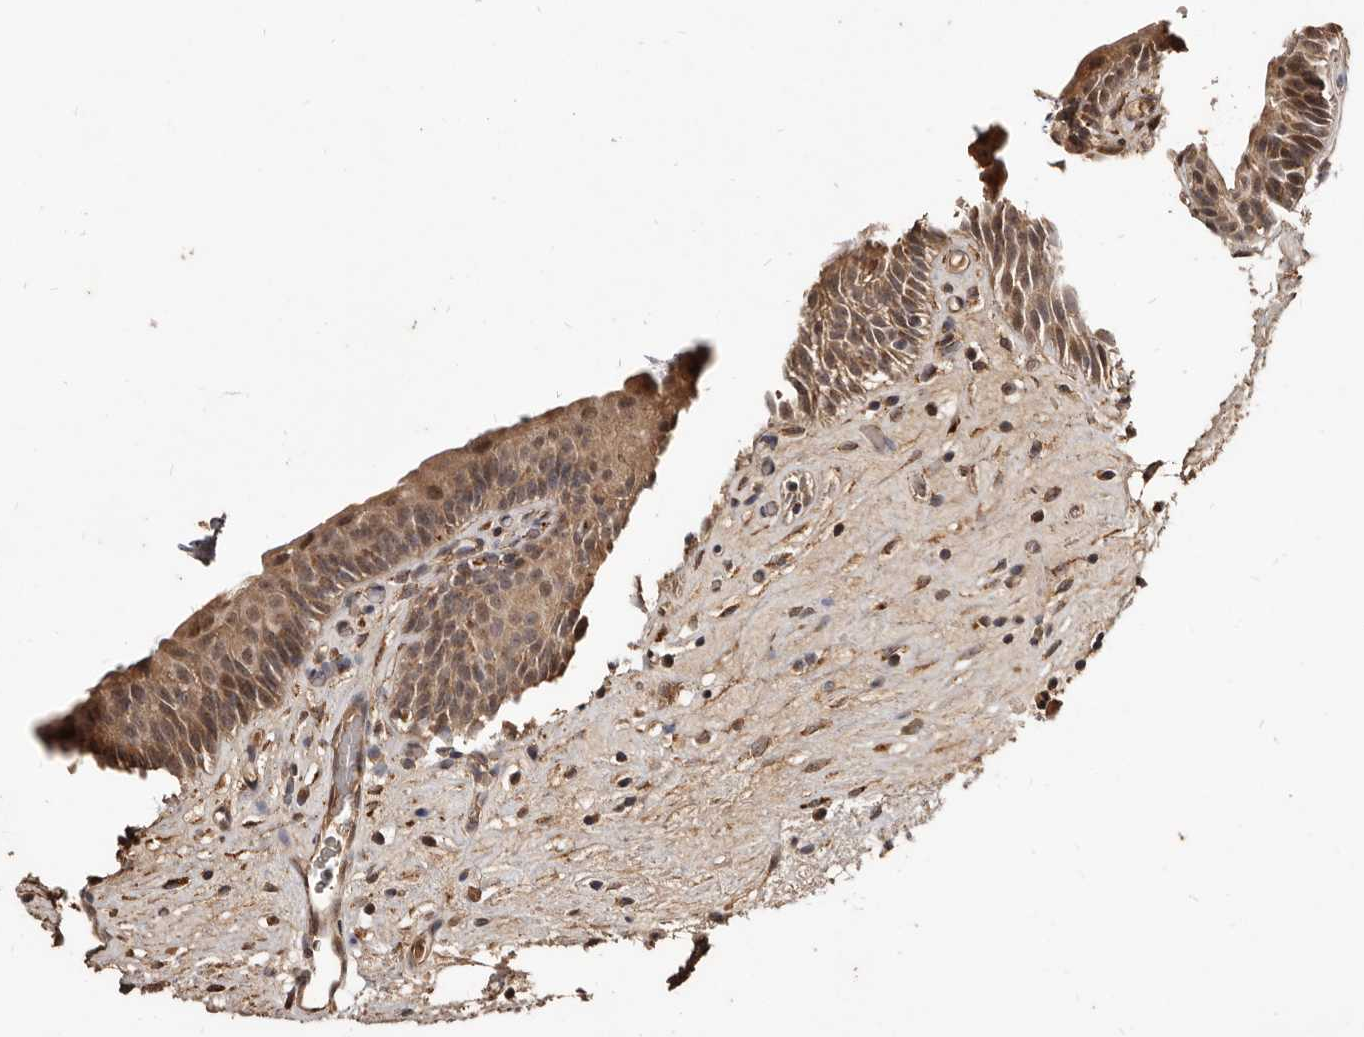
{"staining": {"intensity": "moderate", "quantity": ">75%", "location": "cytoplasmic/membranous"}, "tissue": "urinary bladder", "cell_type": "Urothelial cells", "image_type": "normal", "snomed": [{"axis": "morphology", "description": "Normal tissue, NOS"}, {"axis": "topography", "description": "Urinary bladder"}], "caption": "This is a photomicrograph of immunohistochemistry (IHC) staining of benign urinary bladder, which shows moderate expression in the cytoplasmic/membranous of urothelial cells.", "gene": "AKAP7", "patient": {"sex": "male", "age": 83}}